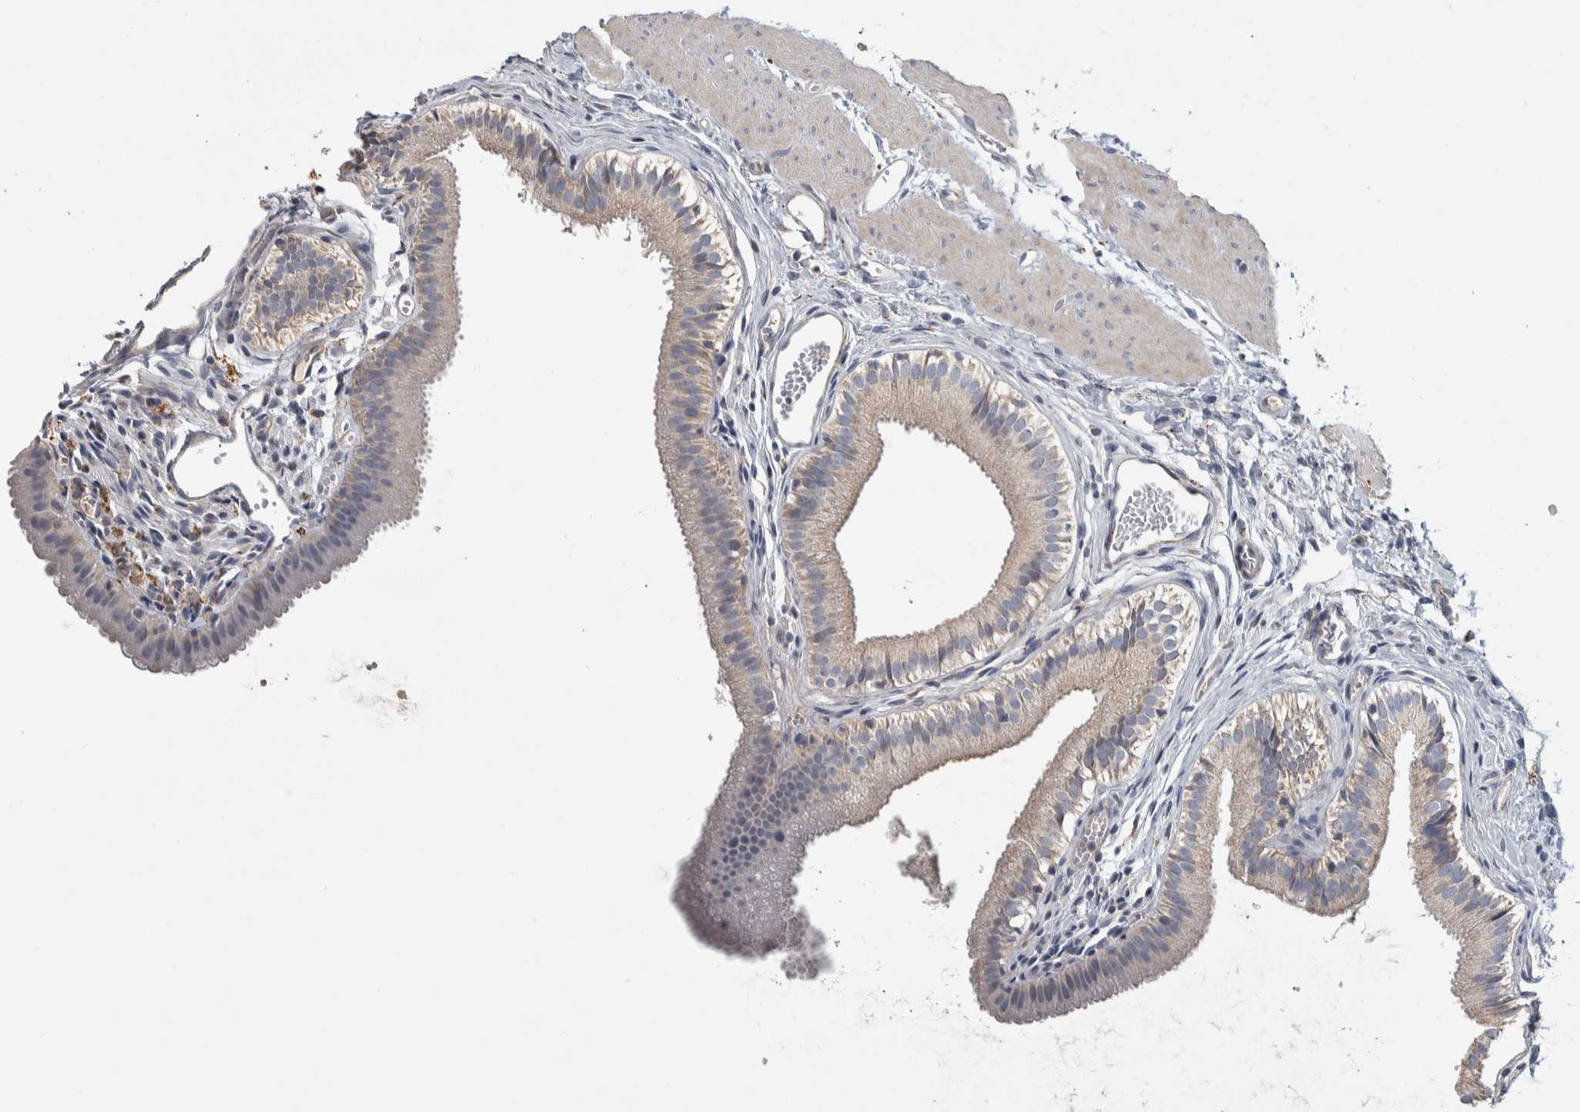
{"staining": {"intensity": "weak", "quantity": "25%-75%", "location": "cytoplasmic/membranous"}, "tissue": "gallbladder", "cell_type": "Glandular cells", "image_type": "normal", "snomed": [{"axis": "morphology", "description": "Normal tissue, NOS"}, {"axis": "topography", "description": "Gallbladder"}], "caption": "A high-resolution micrograph shows IHC staining of benign gallbladder, which demonstrates weak cytoplasmic/membranous expression in approximately 25%-75% of glandular cells.", "gene": "FAM78A", "patient": {"sex": "female", "age": 26}}